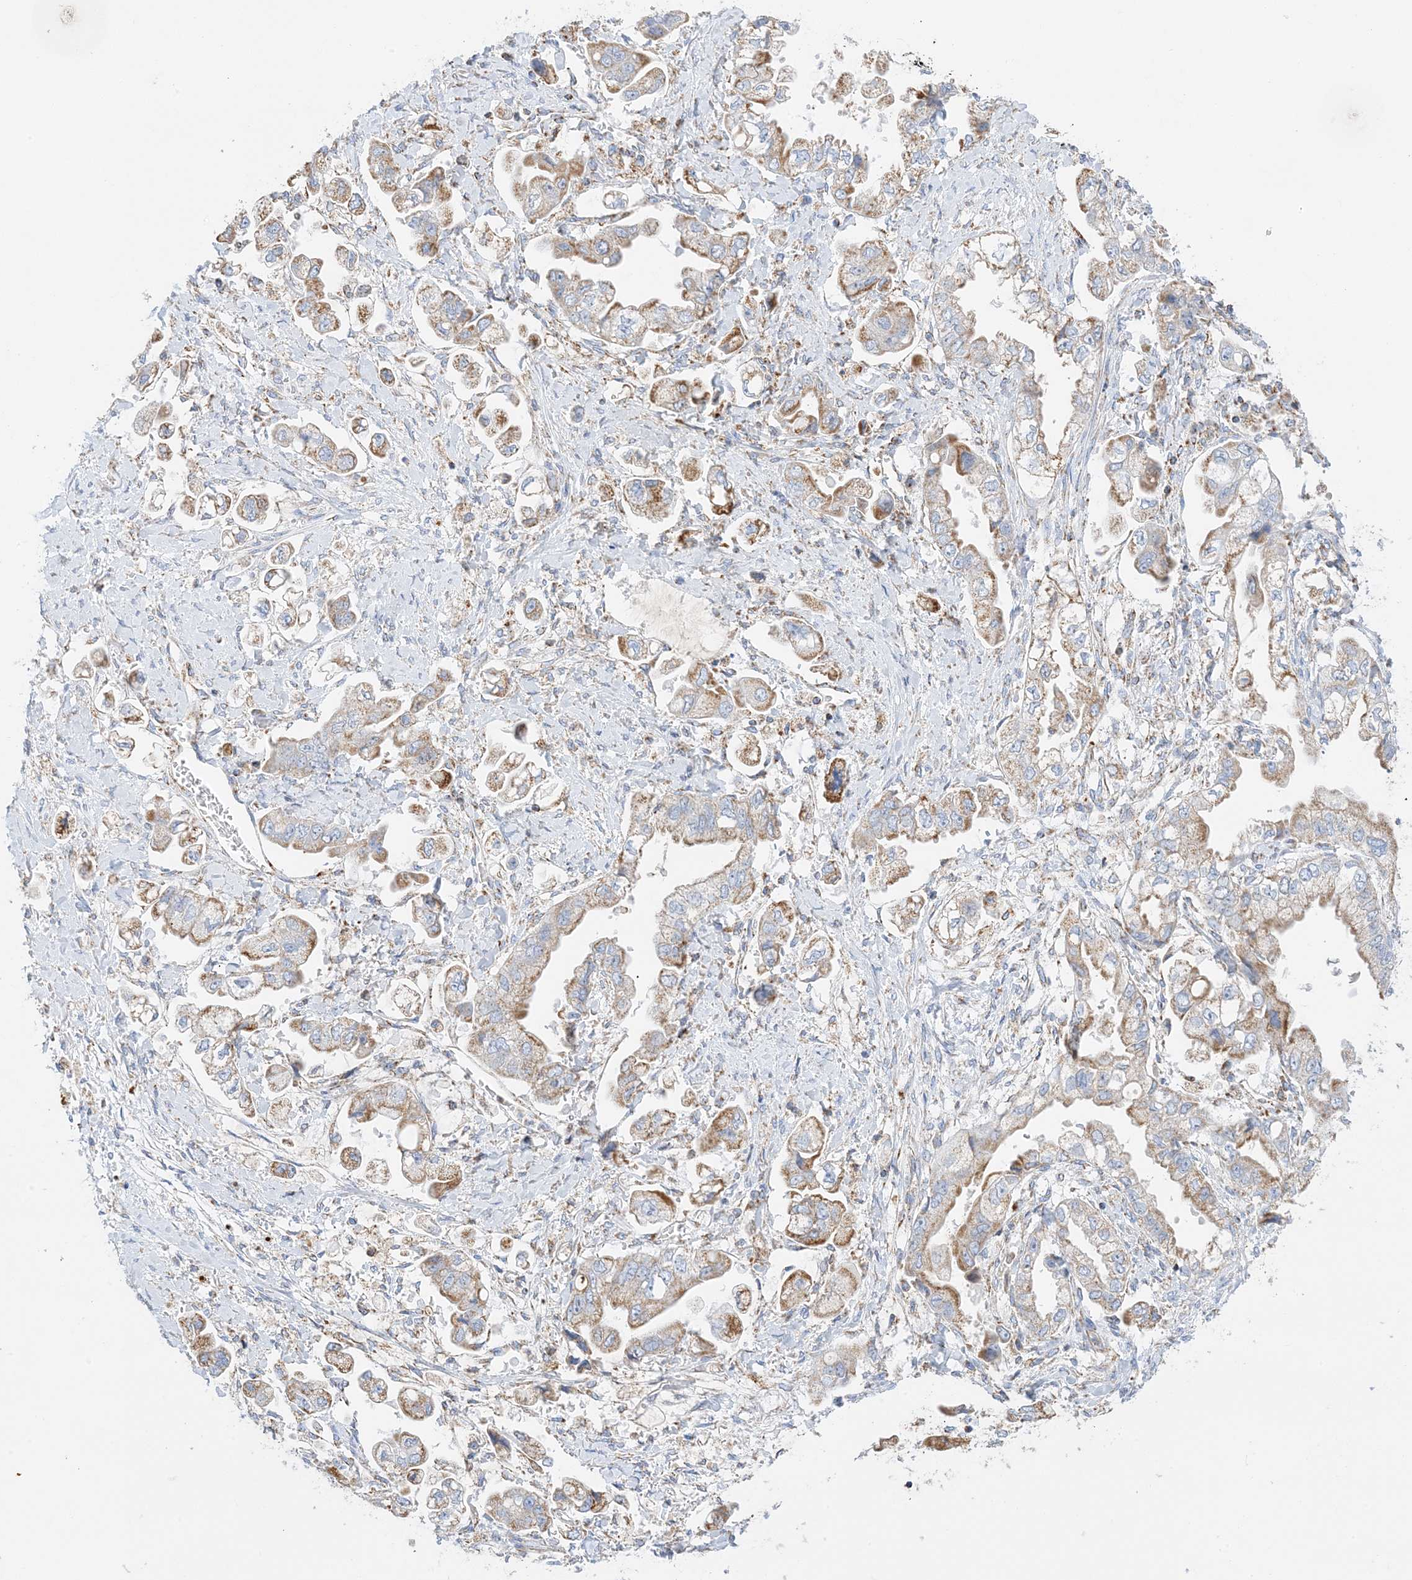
{"staining": {"intensity": "moderate", "quantity": ">75%", "location": "cytoplasmic/membranous"}, "tissue": "stomach cancer", "cell_type": "Tumor cells", "image_type": "cancer", "snomed": [{"axis": "morphology", "description": "Adenocarcinoma, NOS"}, {"axis": "topography", "description": "Stomach"}], "caption": "An immunohistochemistry (IHC) image of tumor tissue is shown. Protein staining in brown highlights moderate cytoplasmic/membranous positivity in stomach cancer within tumor cells.", "gene": "CAPN13", "patient": {"sex": "male", "age": 62}}